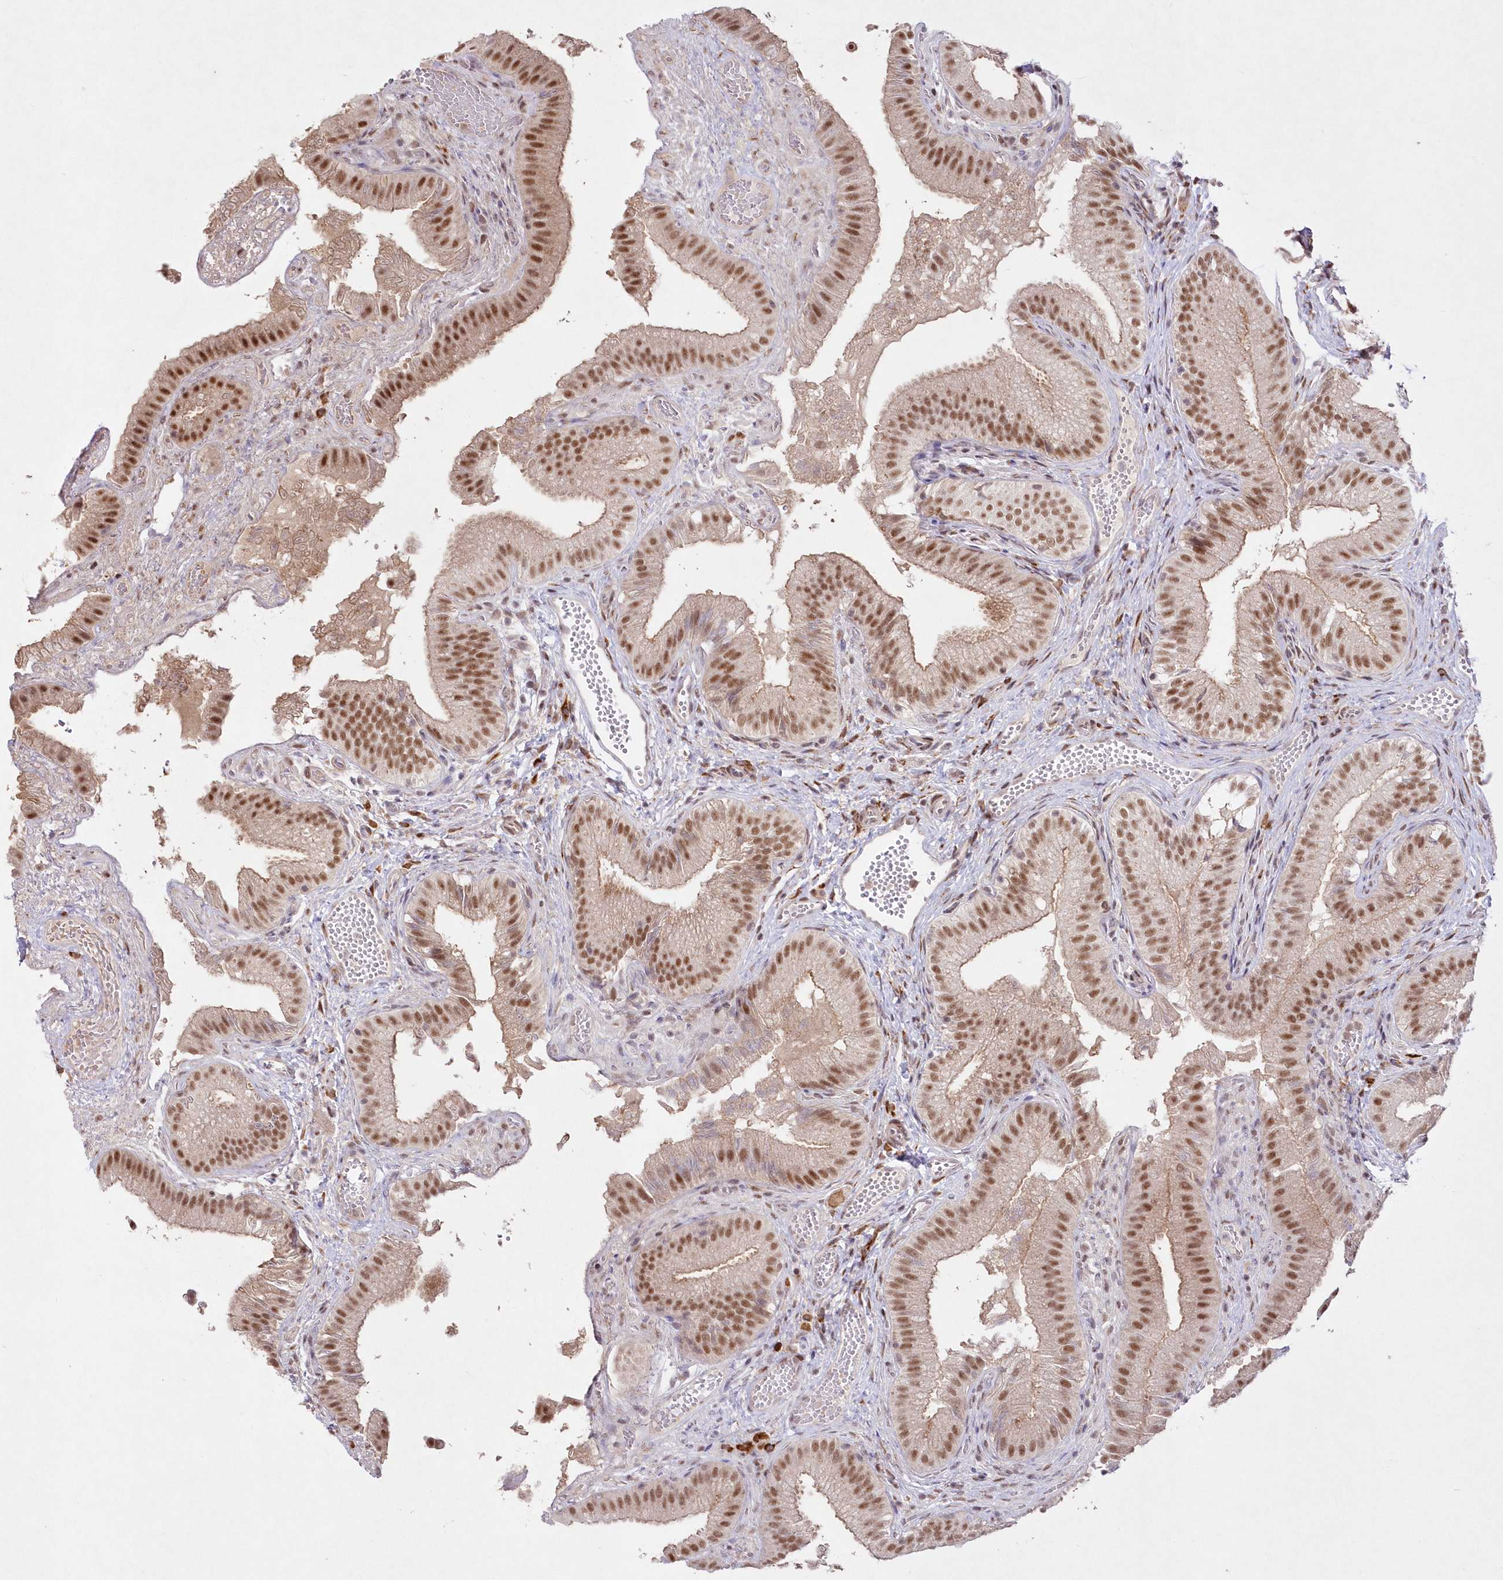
{"staining": {"intensity": "moderate", "quantity": ">75%", "location": "nuclear"}, "tissue": "gallbladder", "cell_type": "Glandular cells", "image_type": "normal", "snomed": [{"axis": "morphology", "description": "Normal tissue, NOS"}, {"axis": "topography", "description": "Gallbladder"}], "caption": "Approximately >75% of glandular cells in normal gallbladder reveal moderate nuclear protein expression as visualized by brown immunohistochemical staining.", "gene": "LDB1", "patient": {"sex": "female", "age": 30}}